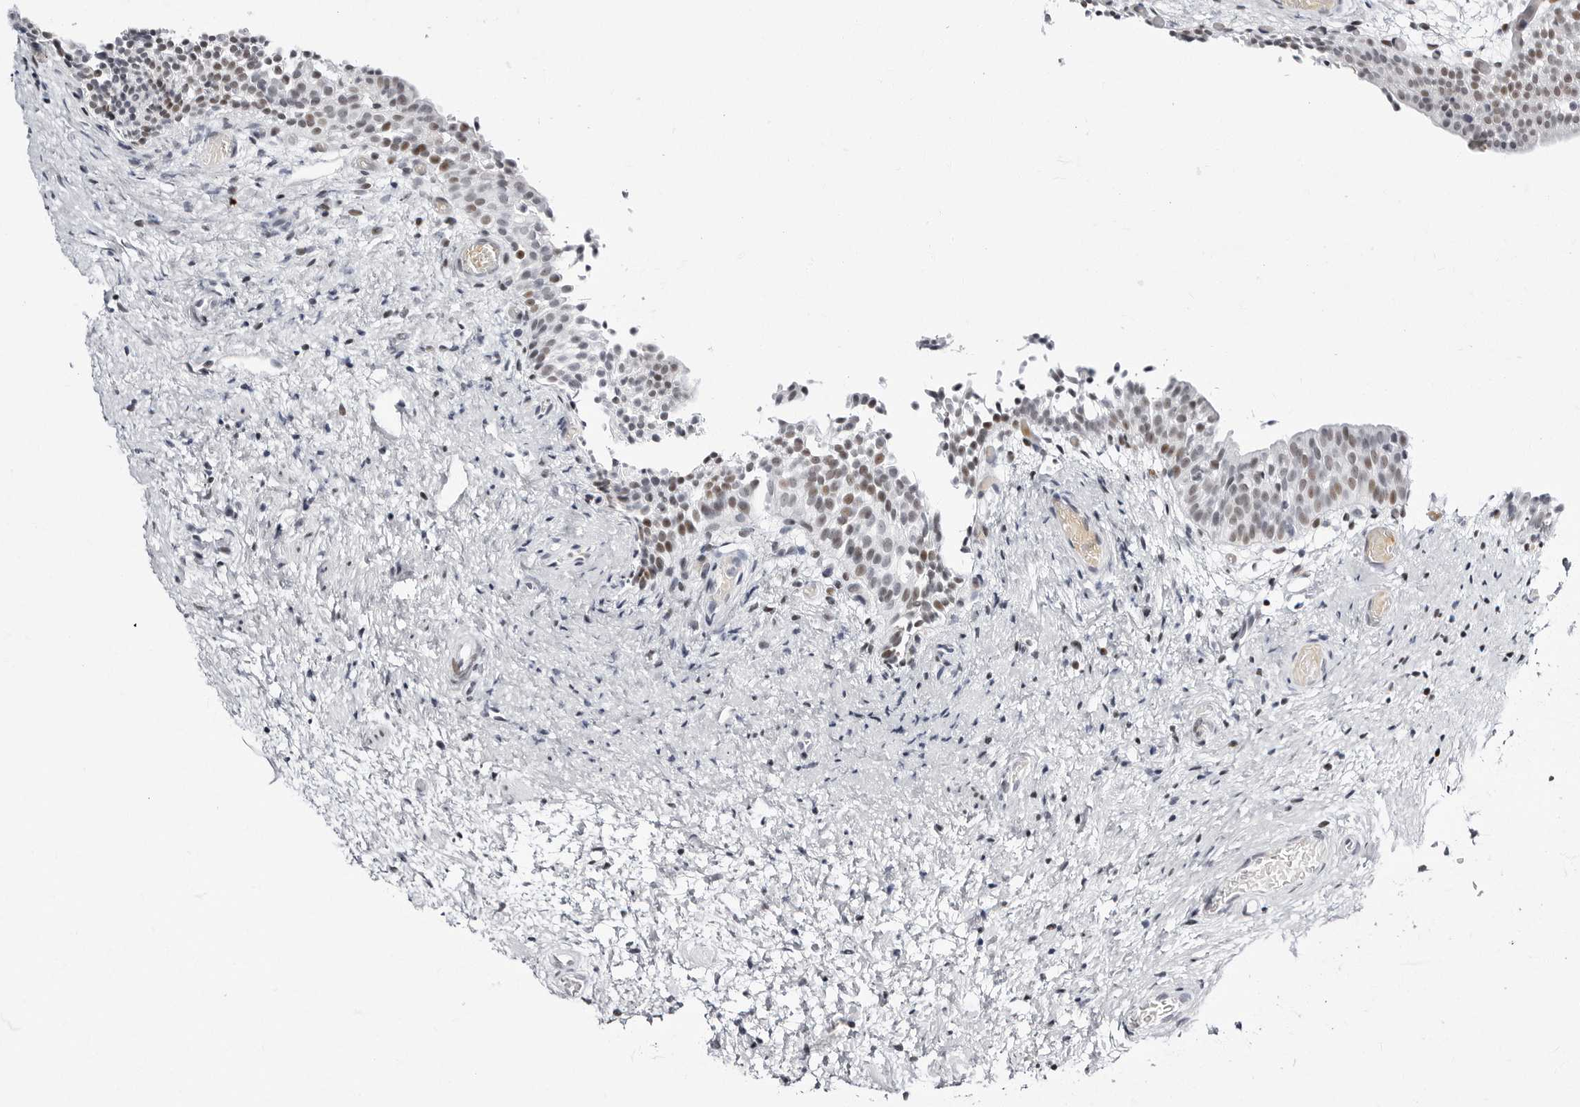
{"staining": {"intensity": "moderate", "quantity": "25%-75%", "location": "nuclear"}, "tissue": "urinary bladder", "cell_type": "Urothelial cells", "image_type": "normal", "snomed": [{"axis": "morphology", "description": "Normal tissue, NOS"}, {"axis": "topography", "description": "Urinary bladder"}], "caption": "High-power microscopy captured an immunohistochemistry image of unremarkable urinary bladder, revealing moderate nuclear positivity in about 25%-75% of urothelial cells. (brown staining indicates protein expression, while blue staining denotes nuclei).", "gene": "VEZF1", "patient": {"sex": "male", "age": 1}}